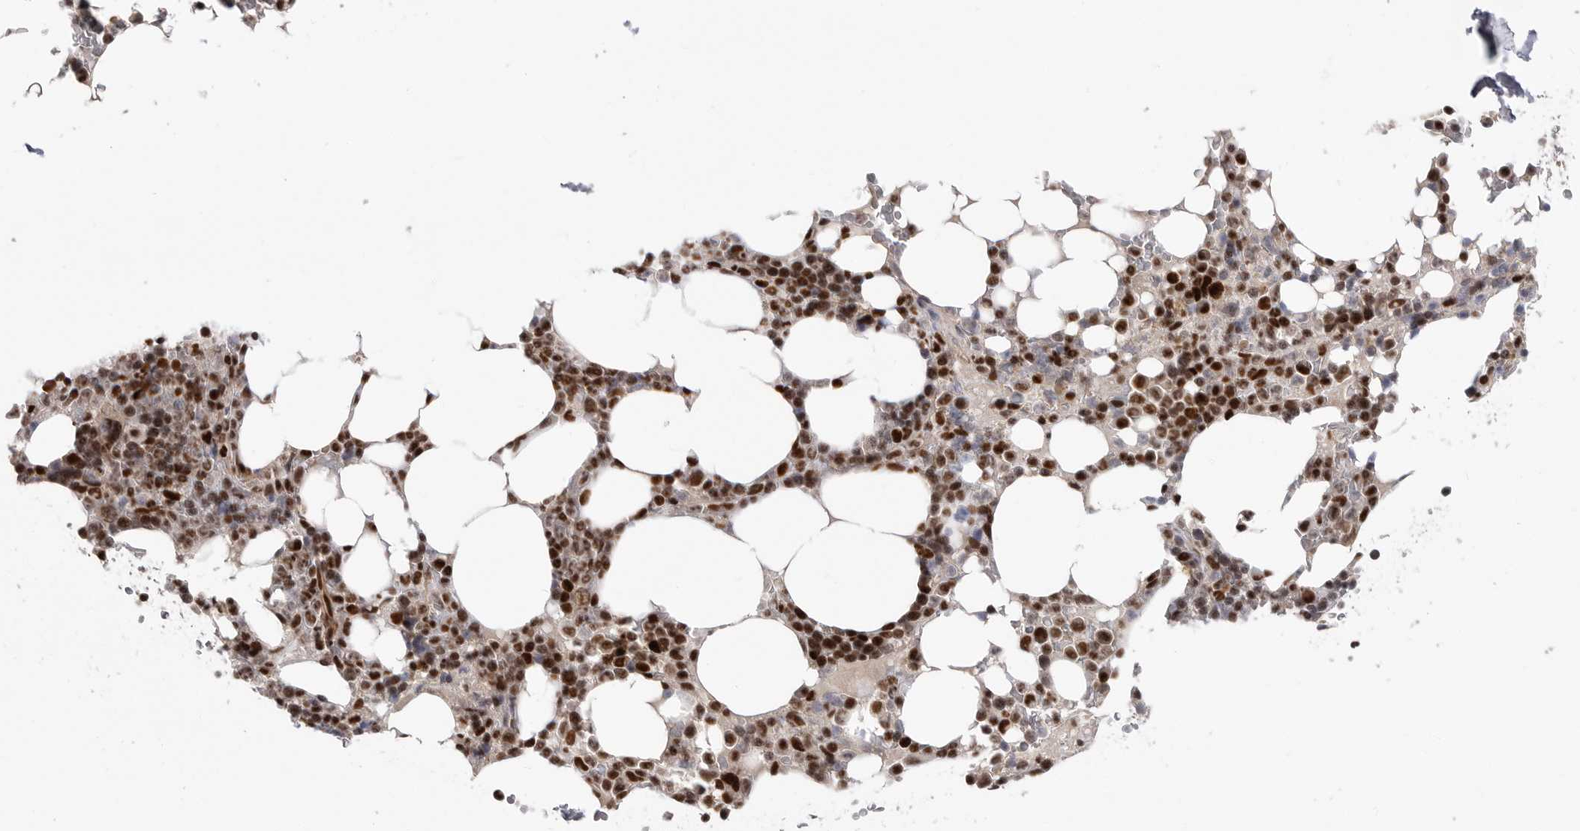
{"staining": {"intensity": "strong", "quantity": ">75%", "location": "nuclear"}, "tissue": "bone marrow", "cell_type": "Hematopoietic cells", "image_type": "normal", "snomed": [{"axis": "morphology", "description": "Normal tissue, NOS"}, {"axis": "topography", "description": "Bone marrow"}], "caption": "Immunohistochemistry histopathology image of benign bone marrow stained for a protein (brown), which exhibits high levels of strong nuclear staining in approximately >75% of hematopoietic cells.", "gene": "PPP1R8", "patient": {"sex": "male", "age": 58}}